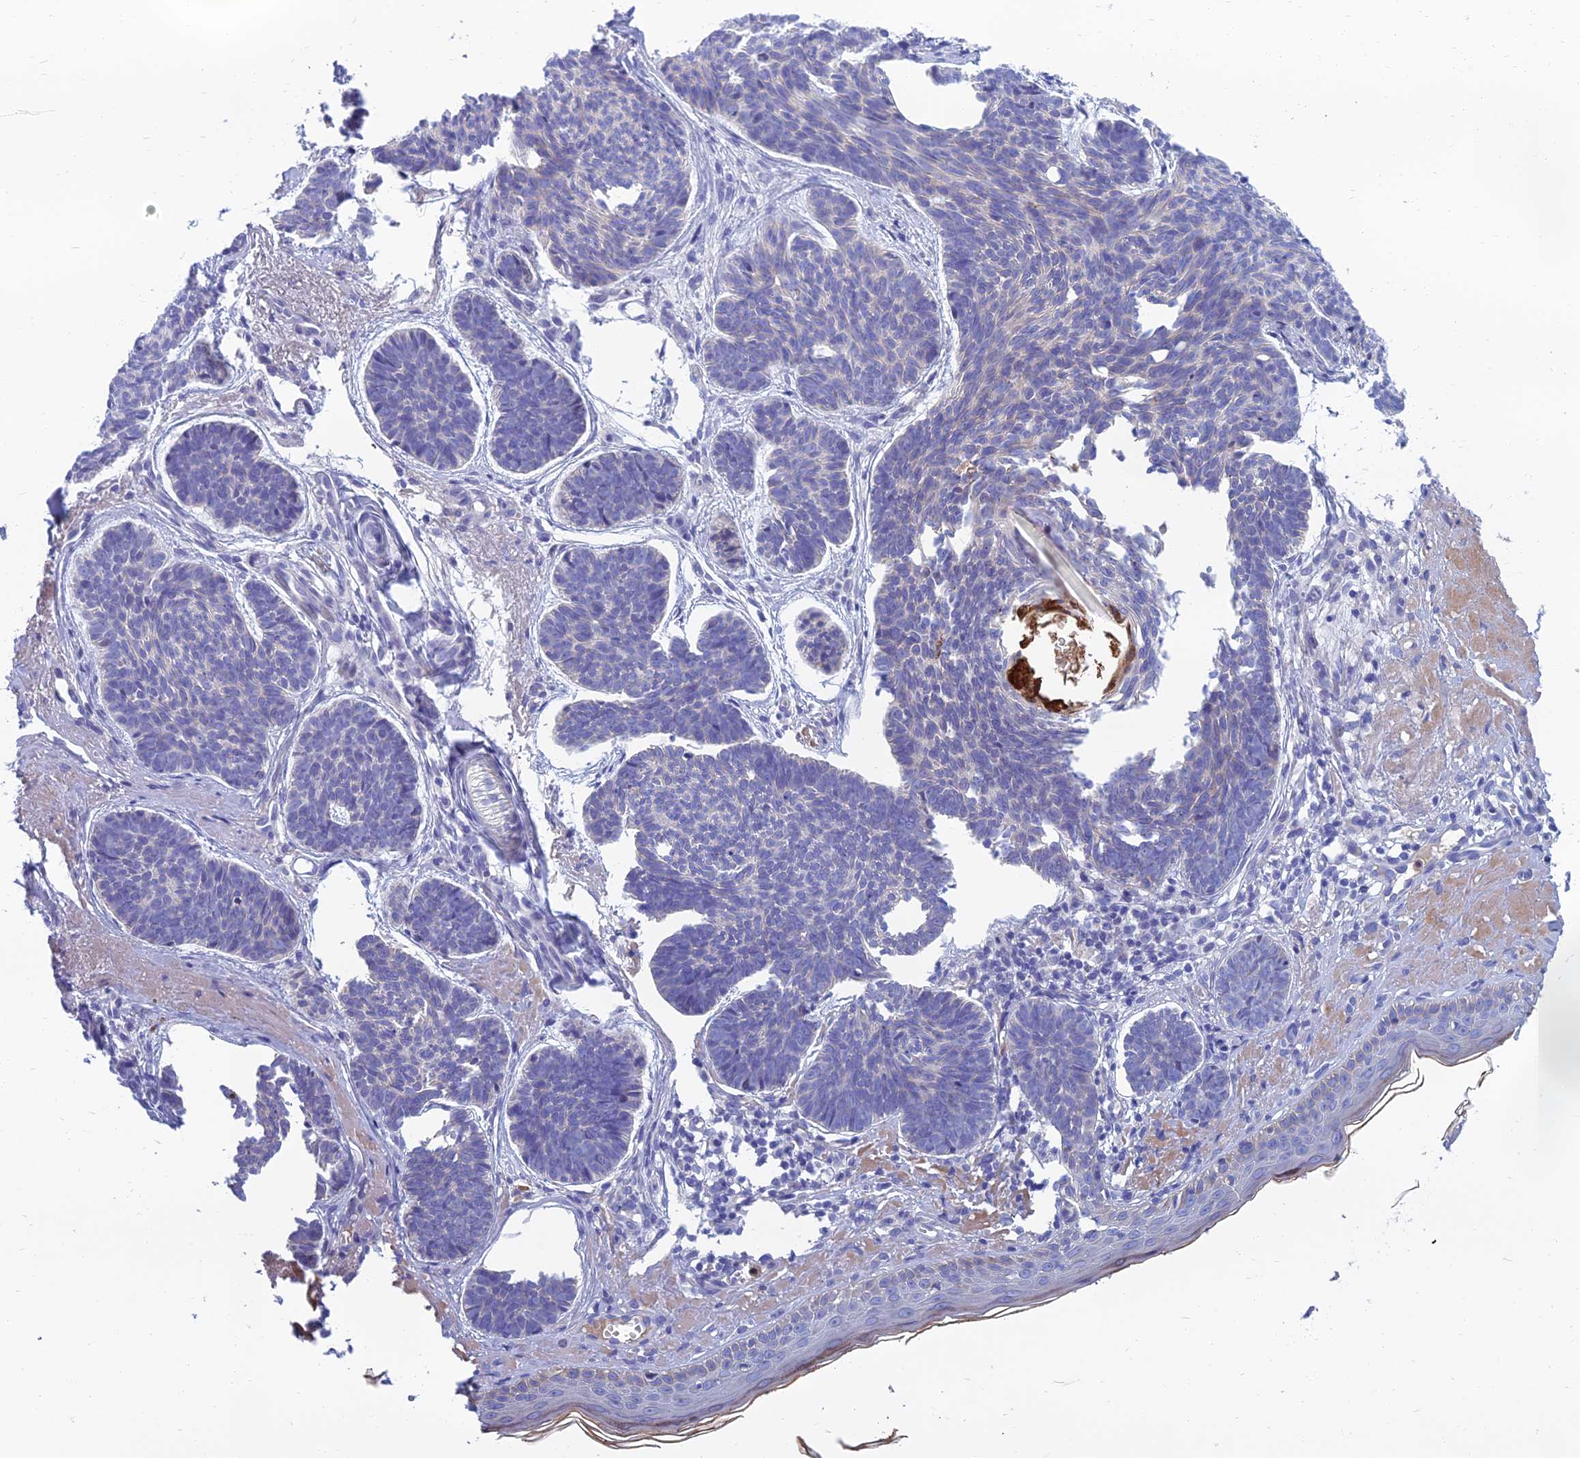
{"staining": {"intensity": "negative", "quantity": "none", "location": "none"}, "tissue": "skin cancer", "cell_type": "Tumor cells", "image_type": "cancer", "snomed": [{"axis": "morphology", "description": "Basal cell carcinoma"}, {"axis": "topography", "description": "Skin"}], "caption": "Skin cancer (basal cell carcinoma) was stained to show a protein in brown. There is no significant expression in tumor cells.", "gene": "SPTLC3", "patient": {"sex": "female", "age": 74}}